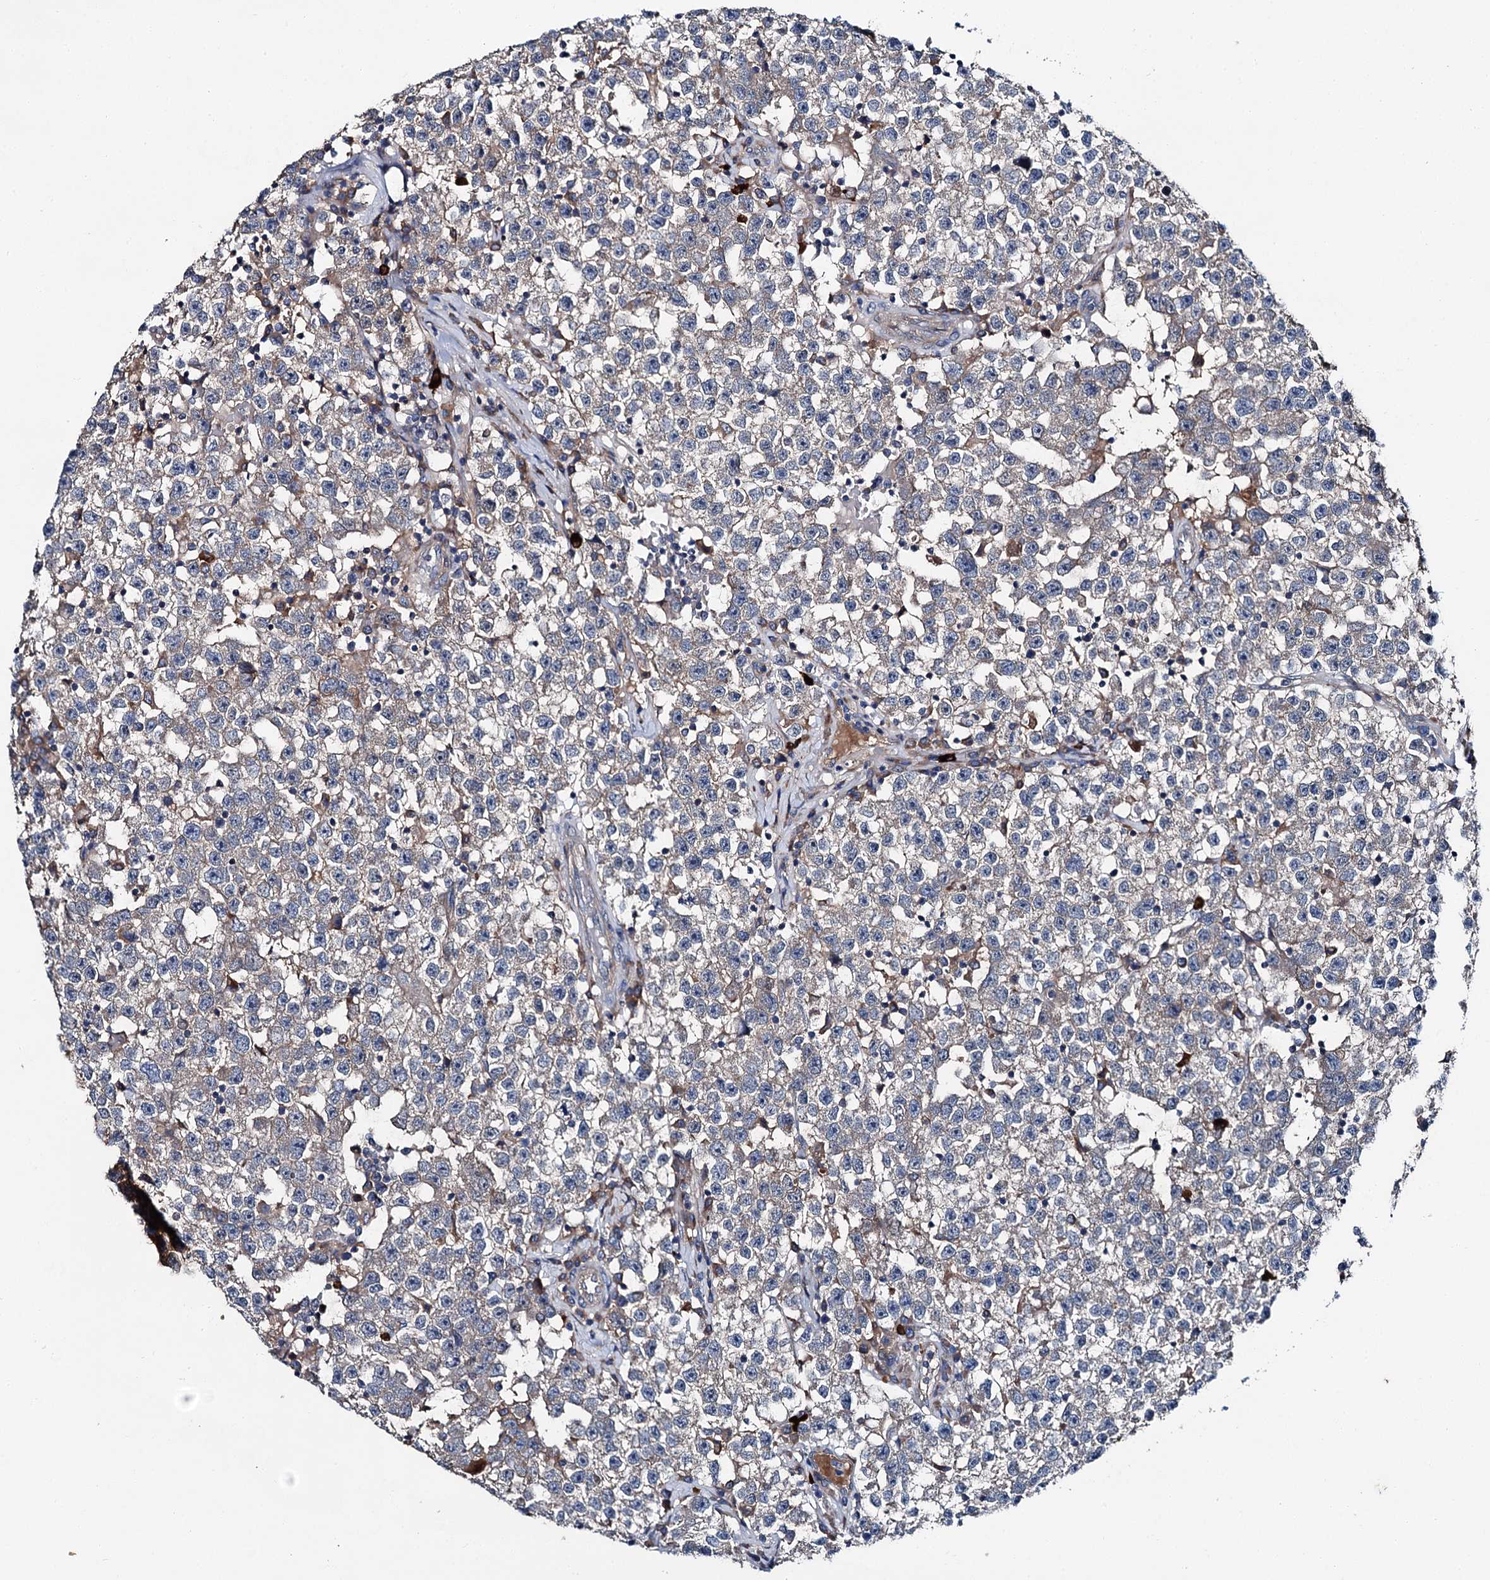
{"staining": {"intensity": "weak", "quantity": "<25%", "location": "cytoplasmic/membranous"}, "tissue": "testis cancer", "cell_type": "Tumor cells", "image_type": "cancer", "snomed": [{"axis": "morphology", "description": "Seminoma, NOS"}, {"axis": "topography", "description": "Testis"}], "caption": "Testis seminoma stained for a protein using IHC displays no staining tumor cells.", "gene": "SLC22A25", "patient": {"sex": "male", "age": 22}}